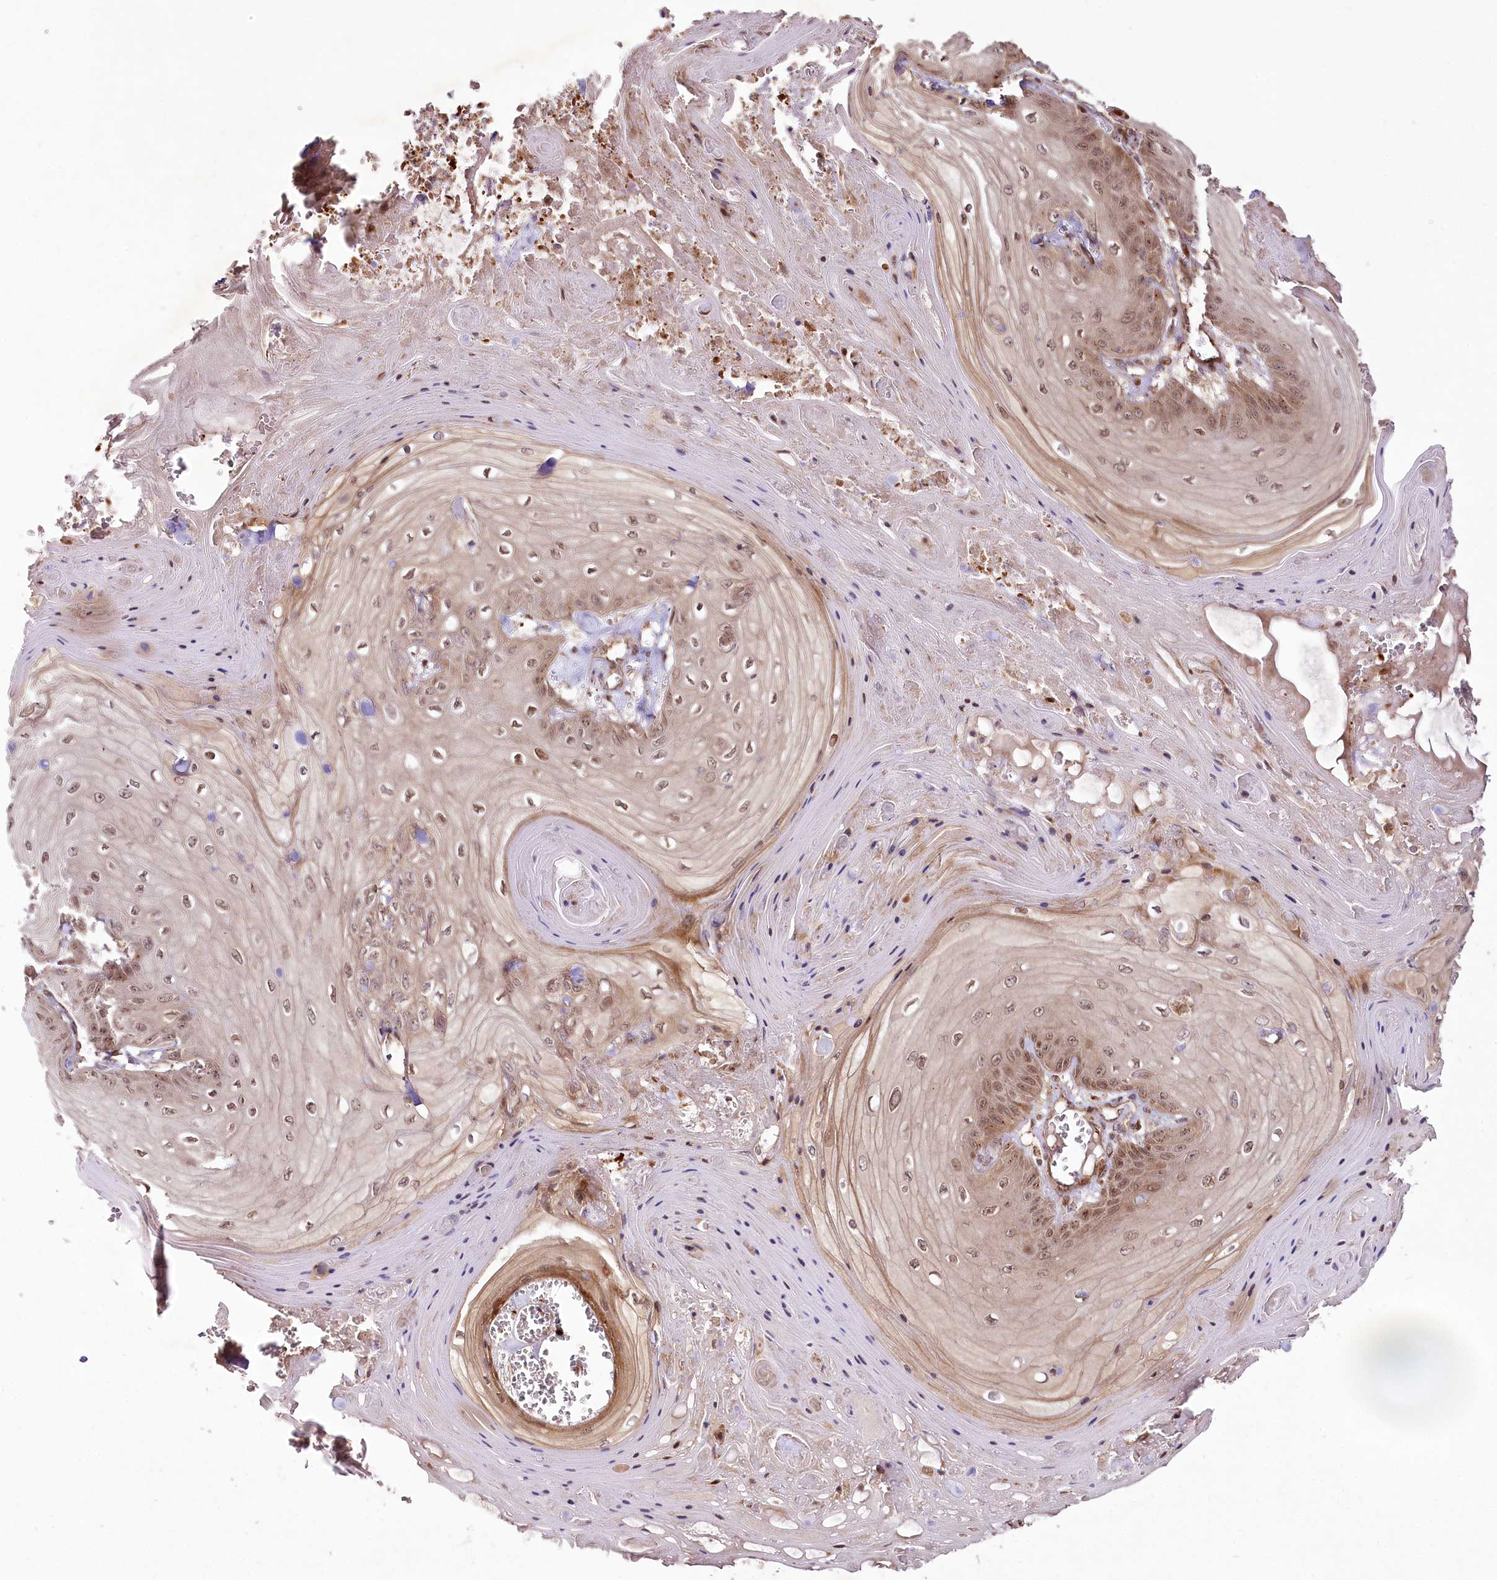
{"staining": {"intensity": "moderate", "quantity": ">75%", "location": "cytoplasmic/membranous,nuclear"}, "tissue": "skin cancer", "cell_type": "Tumor cells", "image_type": "cancer", "snomed": [{"axis": "morphology", "description": "Squamous cell carcinoma, NOS"}, {"axis": "topography", "description": "Skin"}], "caption": "An IHC photomicrograph of neoplastic tissue is shown. Protein staining in brown highlights moderate cytoplasmic/membranous and nuclear positivity in squamous cell carcinoma (skin) within tumor cells. (Brightfield microscopy of DAB IHC at high magnification).", "gene": "COPG1", "patient": {"sex": "male", "age": 74}}